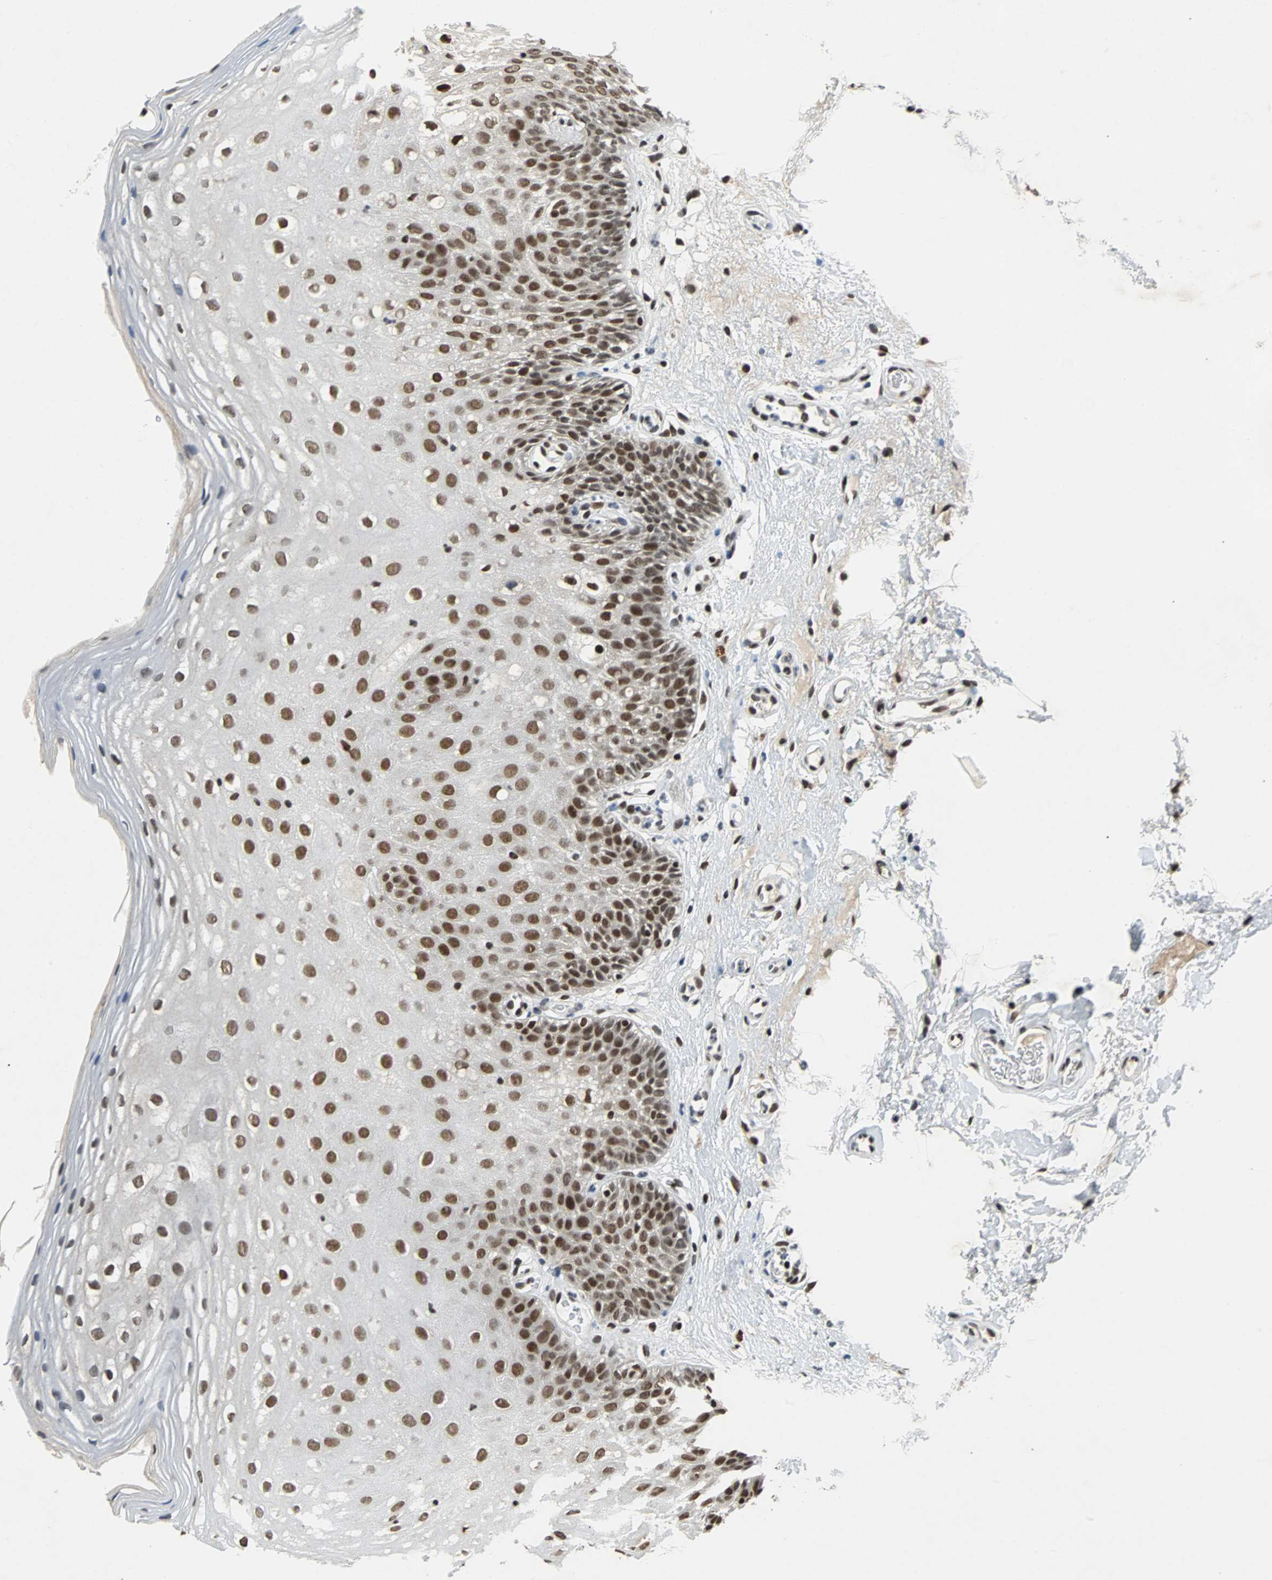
{"staining": {"intensity": "moderate", "quantity": ">75%", "location": "nuclear"}, "tissue": "oral mucosa", "cell_type": "Squamous epithelial cells", "image_type": "normal", "snomed": [{"axis": "morphology", "description": "Normal tissue, NOS"}, {"axis": "morphology", "description": "Squamous cell carcinoma, NOS"}, {"axis": "topography", "description": "Skeletal muscle"}, {"axis": "topography", "description": "Oral tissue"}], "caption": "Unremarkable oral mucosa shows moderate nuclear staining in about >75% of squamous epithelial cells, visualized by immunohistochemistry. (DAB (3,3'-diaminobenzidine) IHC with brightfield microscopy, high magnification).", "gene": "GATAD2A", "patient": {"sex": "male", "age": 71}}